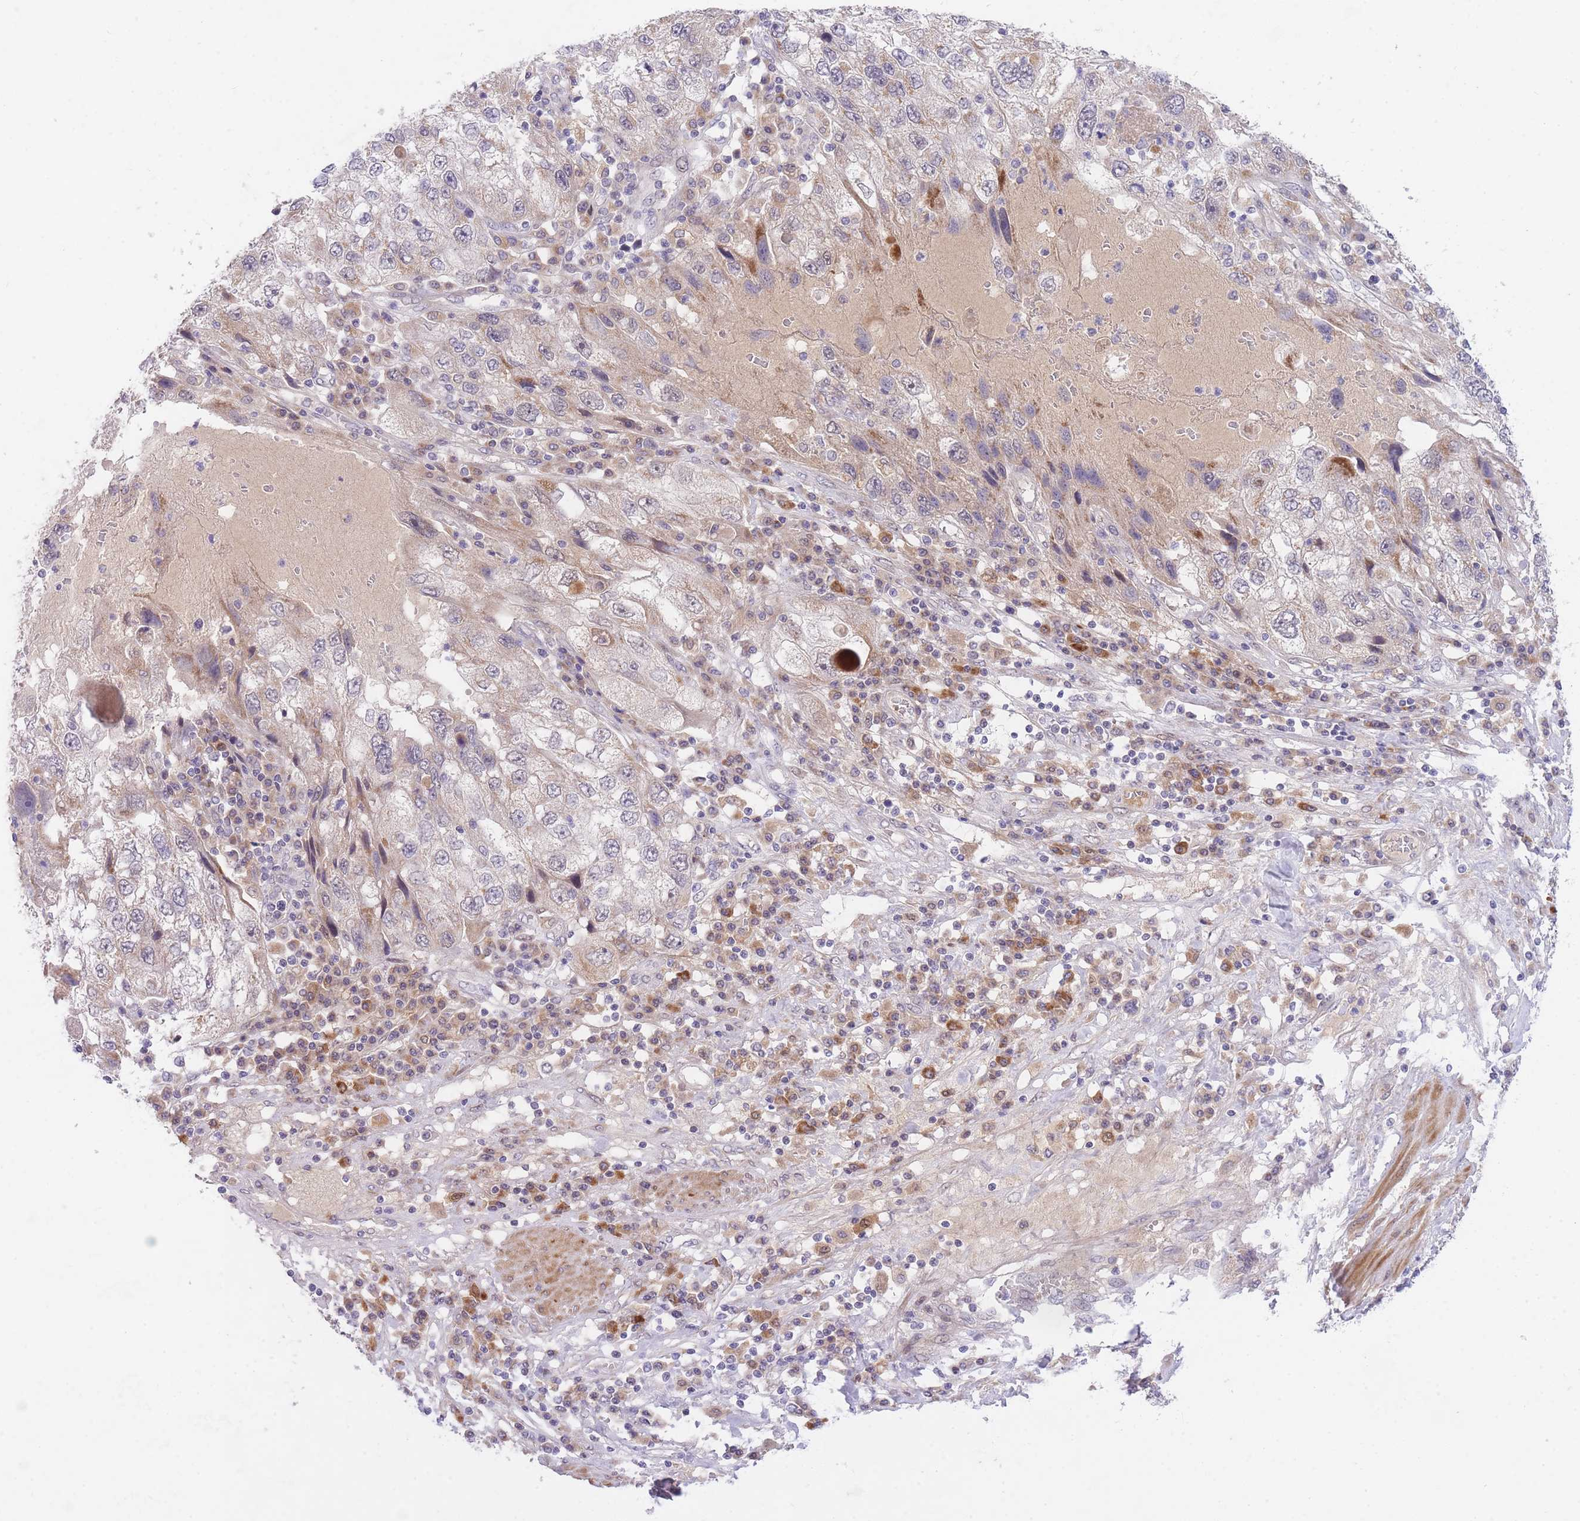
{"staining": {"intensity": "negative", "quantity": "none", "location": "none"}, "tissue": "endometrial cancer", "cell_type": "Tumor cells", "image_type": "cancer", "snomed": [{"axis": "morphology", "description": "Adenocarcinoma, NOS"}, {"axis": "topography", "description": "Endometrium"}], "caption": "Immunohistochemistry (IHC) of human endometrial adenocarcinoma reveals no expression in tumor cells. The staining is performed using DAB brown chromogen with nuclei counter-stained in using hematoxylin.", "gene": "SLC25A33", "patient": {"sex": "female", "age": 49}}